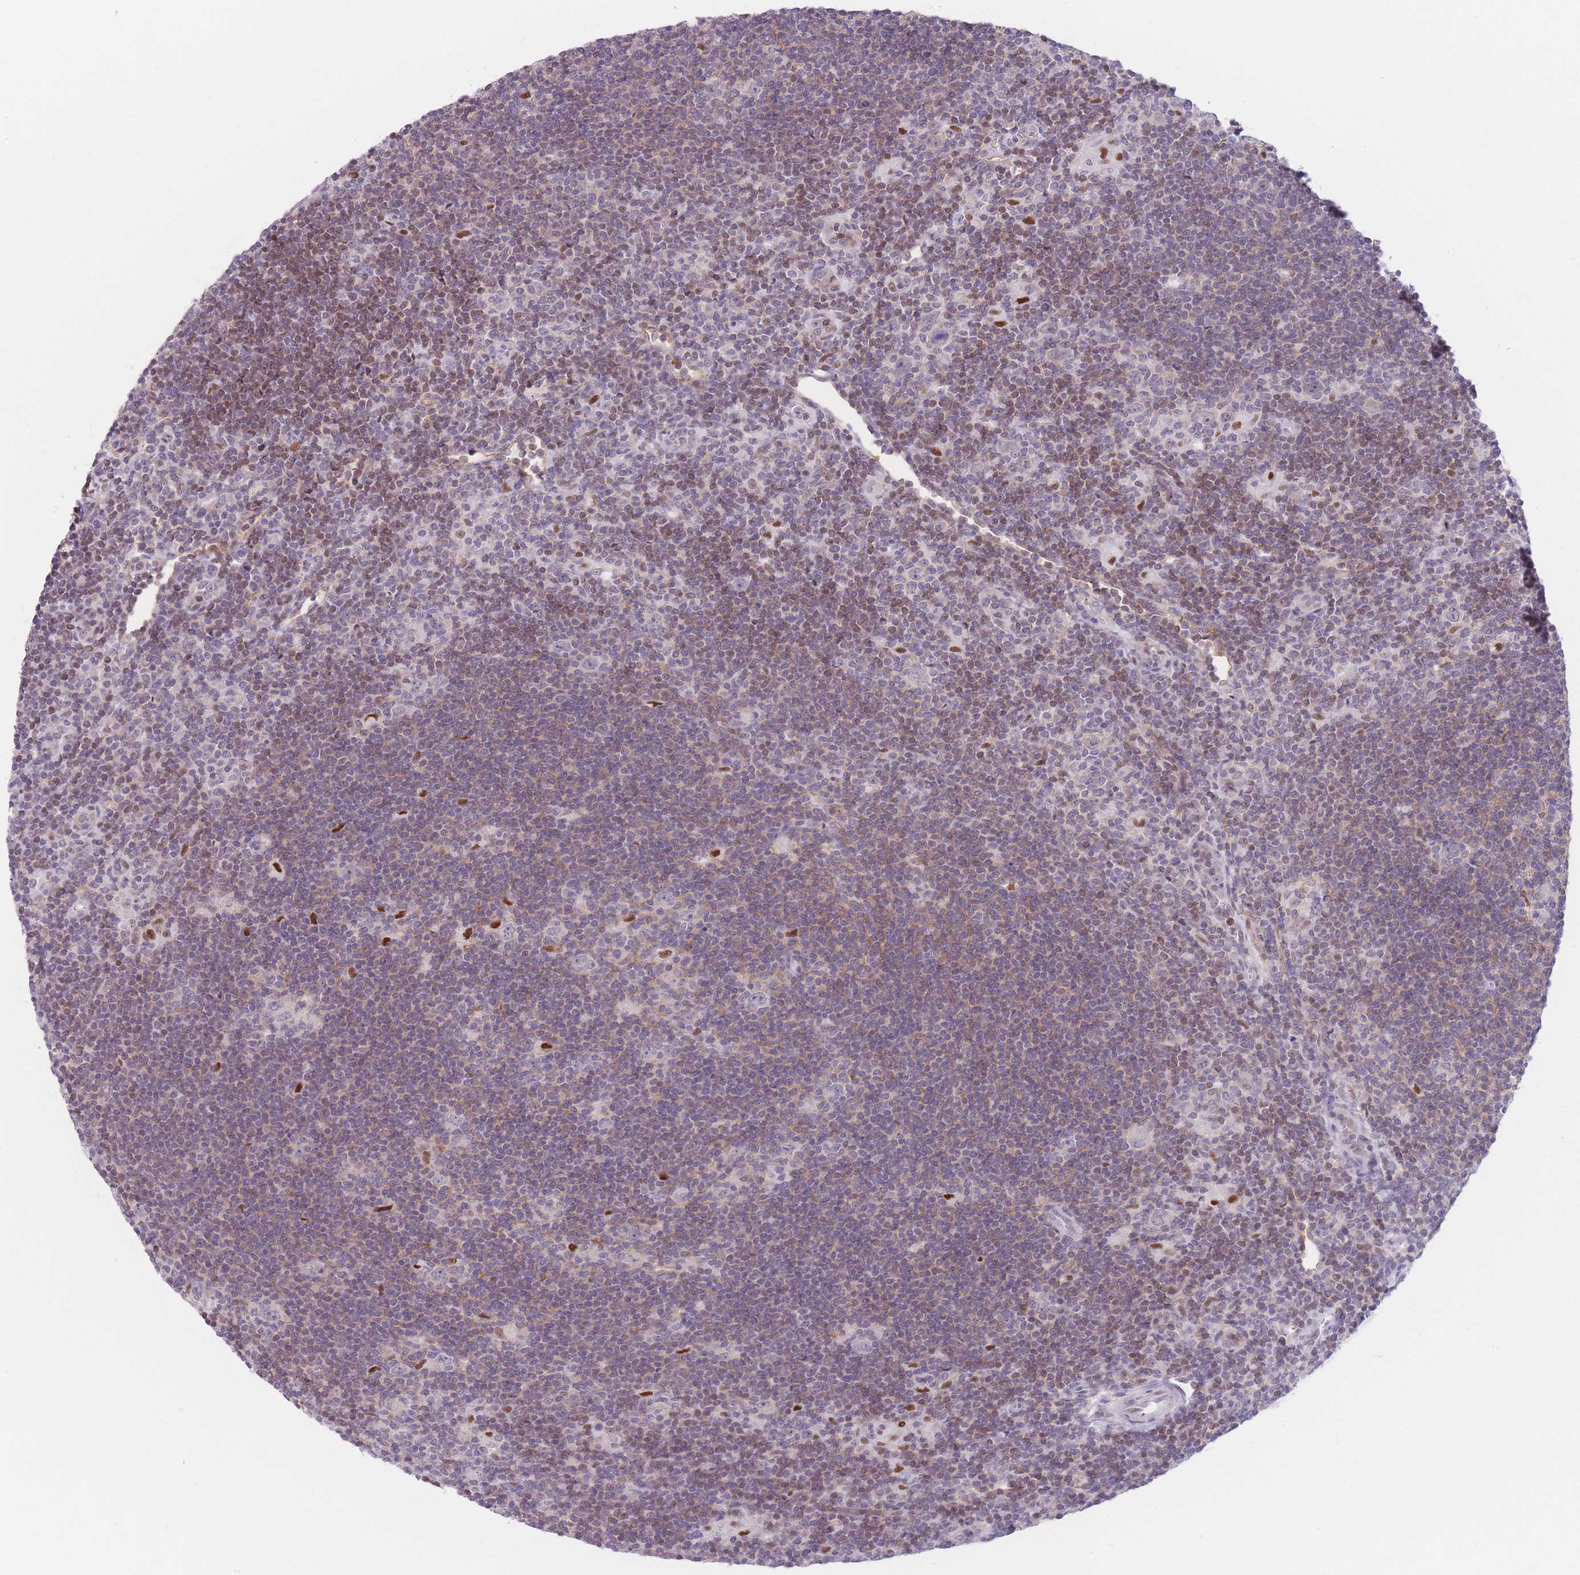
{"staining": {"intensity": "negative", "quantity": "none", "location": "none"}, "tissue": "lymphoma", "cell_type": "Tumor cells", "image_type": "cancer", "snomed": [{"axis": "morphology", "description": "Hodgkin's disease, NOS"}, {"axis": "topography", "description": "Lymph node"}], "caption": "Lymphoma was stained to show a protein in brown. There is no significant expression in tumor cells.", "gene": "ZNF439", "patient": {"sex": "female", "age": 57}}